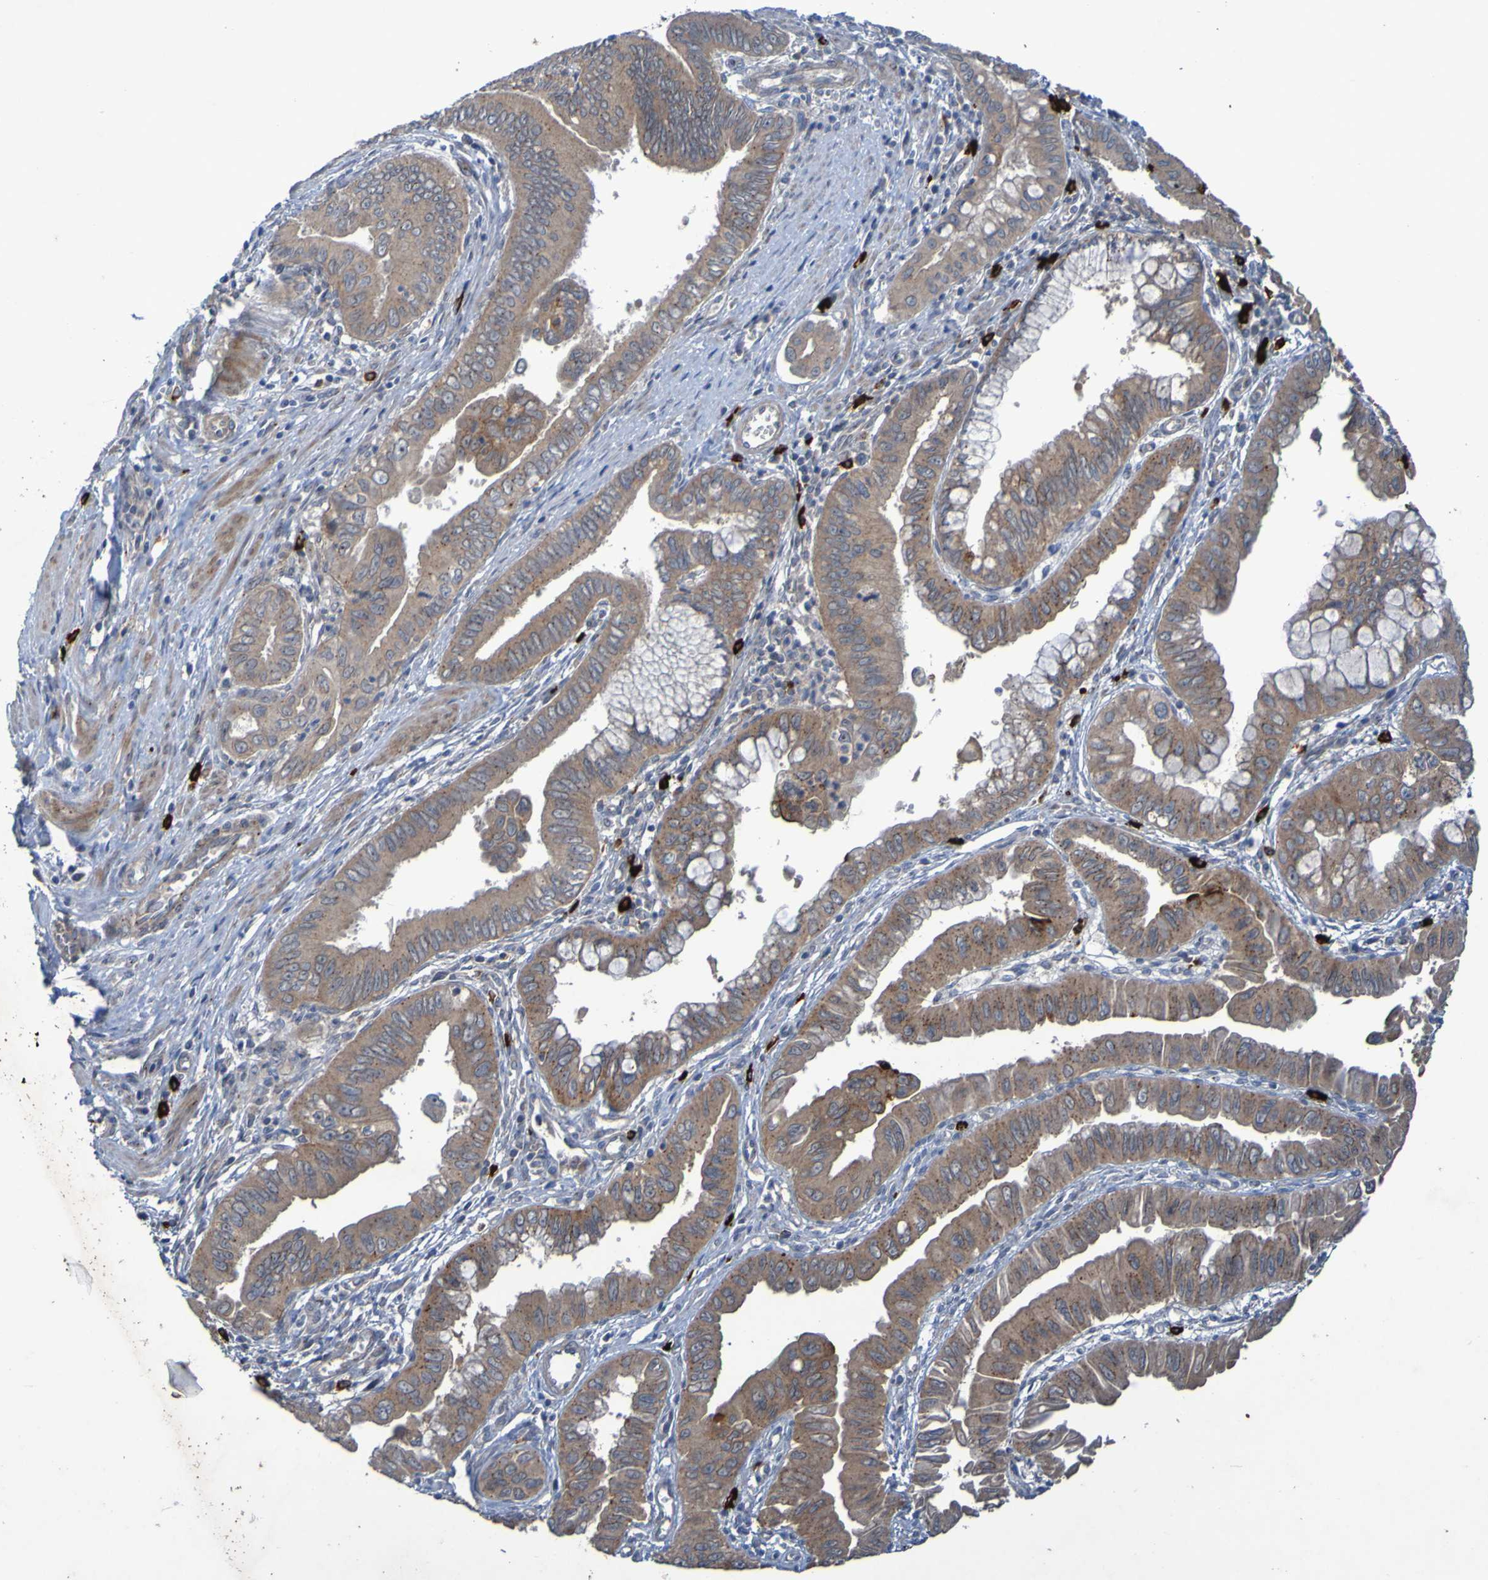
{"staining": {"intensity": "strong", "quantity": "<25%", "location": "cytoplasmic/membranous"}, "tissue": "pancreatic cancer", "cell_type": "Tumor cells", "image_type": "cancer", "snomed": [{"axis": "morphology", "description": "Normal tissue, NOS"}, {"axis": "topography", "description": "Lymph node"}], "caption": "Immunohistochemical staining of pancreatic cancer exhibits medium levels of strong cytoplasmic/membranous protein positivity in approximately <25% of tumor cells.", "gene": "ANGPT4", "patient": {"sex": "male", "age": 50}}